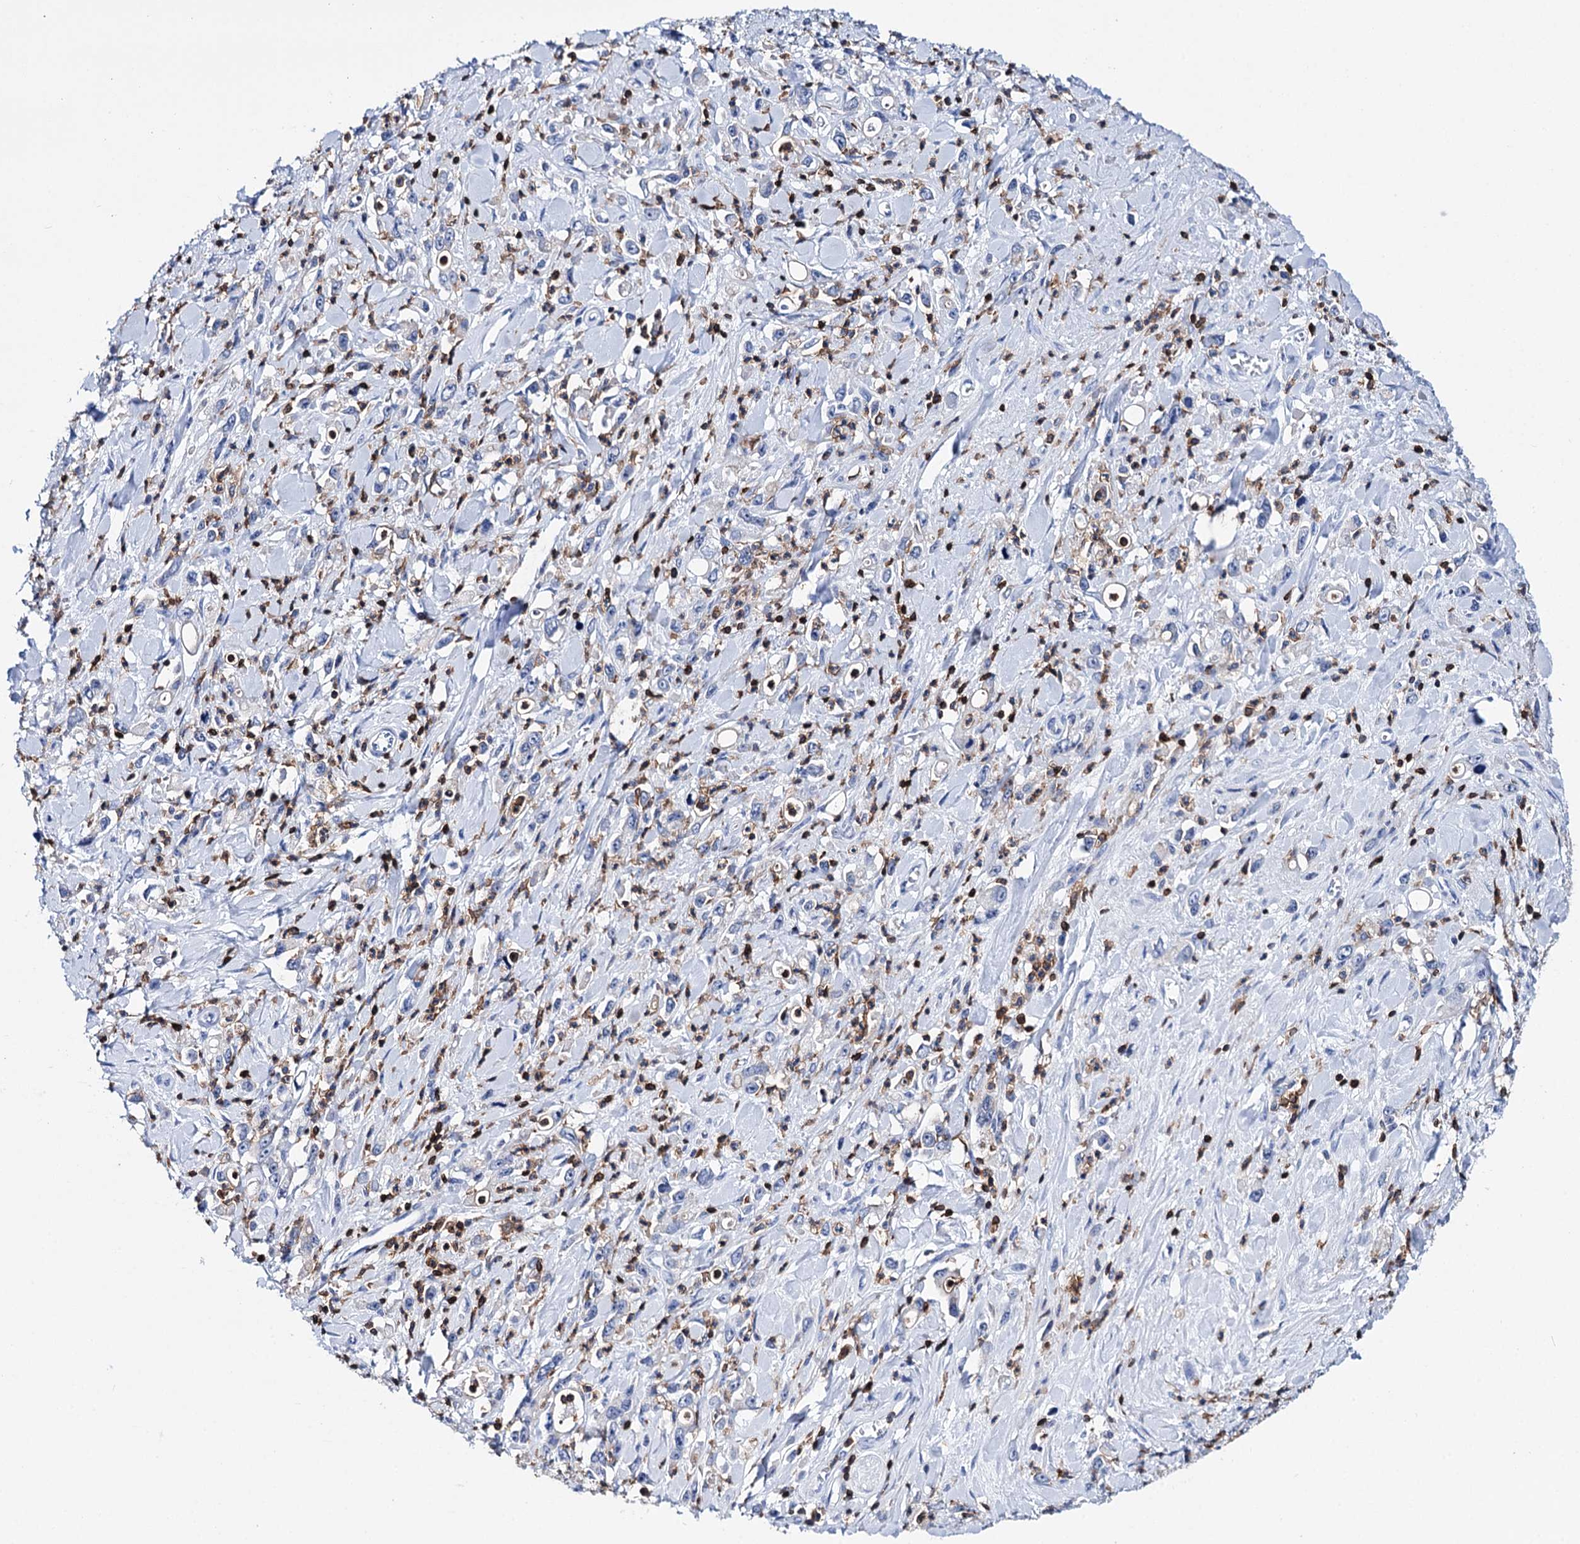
{"staining": {"intensity": "negative", "quantity": "none", "location": "none"}, "tissue": "stomach cancer", "cell_type": "Tumor cells", "image_type": "cancer", "snomed": [{"axis": "morphology", "description": "Adenocarcinoma, NOS"}, {"axis": "topography", "description": "Stomach, lower"}], "caption": "This is an immunohistochemistry (IHC) micrograph of stomach cancer (adenocarcinoma). There is no staining in tumor cells.", "gene": "DEF6", "patient": {"sex": "female", "age": 43}}